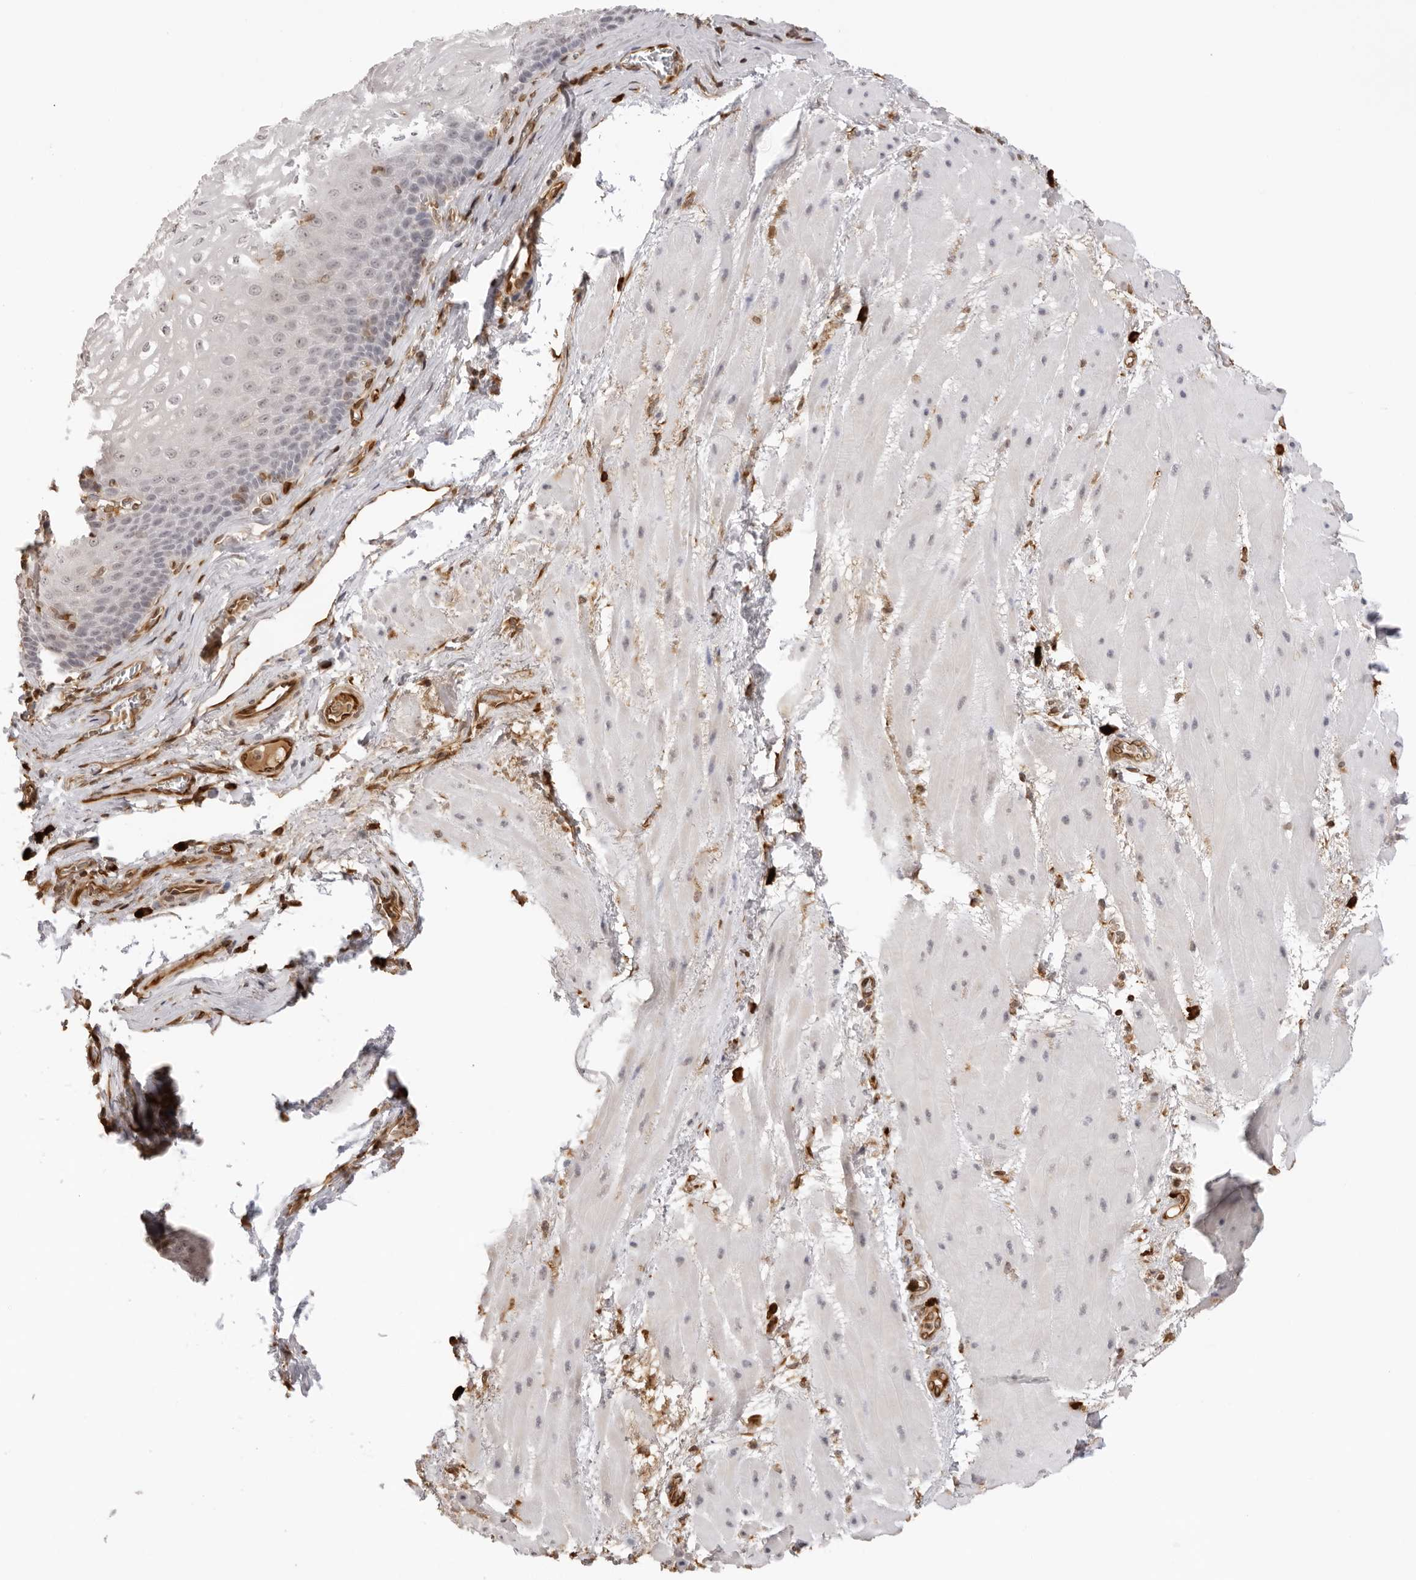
{"staining": {"intensity": "negative", "quantity": "none", "location": "none"}, "tissue": "esophagus", "cell_type": "Squamous epithelial cells", "image_type": "normal", "snomed": [{"axis": "morphology", "description": "Normal tissue, NOS"}, {"axis": "topography", "description": "Esophagus"}], "caption": "The histopathology image demonstrates no significant expression in squamous epithelial cells of esophagus. Brightfield microscopy of immunohistochemistry (IHC) stained with DAB (brown) and hematoxylin (blue), captured at high magnification.", "gene": "DYNLT5", "patient": {"sex": "male", "age": 48}}